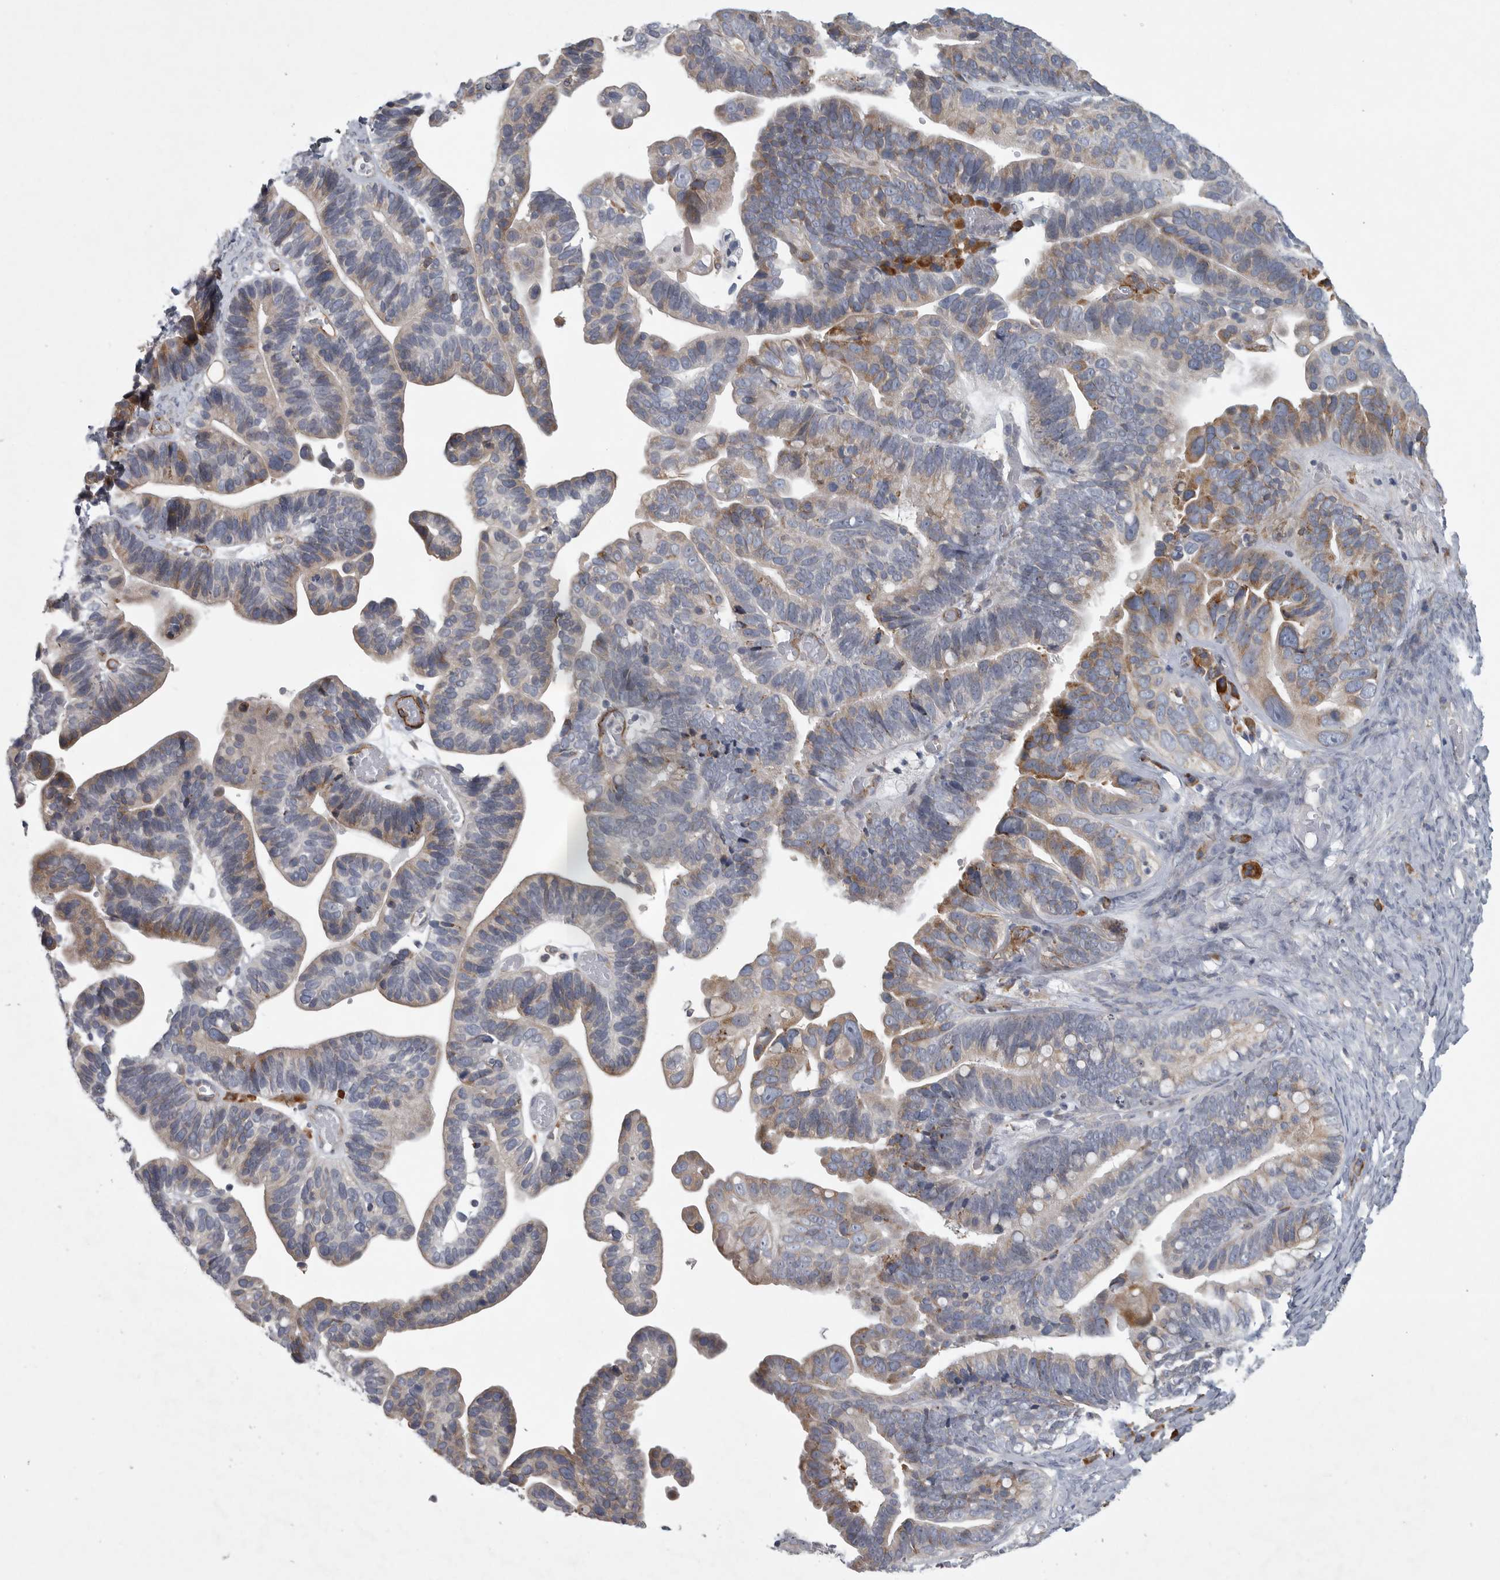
{"staining": {"intensity": "moderate", "quantity": "<25%", "location": "cytoplasmic/membranous"}, "tissue": "ovarian cancer", "cell_type": "Tumor cells", "image_type": "cancer", "snomed": [{"axis": "morphology", "description": "Cystadenocarcinoma, serous, NOS"}, {"axis": "topography", "description": "Ovary"}], "caption": "About <25% of tumor cells in ovarian cancer display moderate cytoplasmic/membranous protein positivity as visualized by brown immunohistochemical staining.", "gene": "MINPP1", "patient": {"sex": "female", "age": 56}}